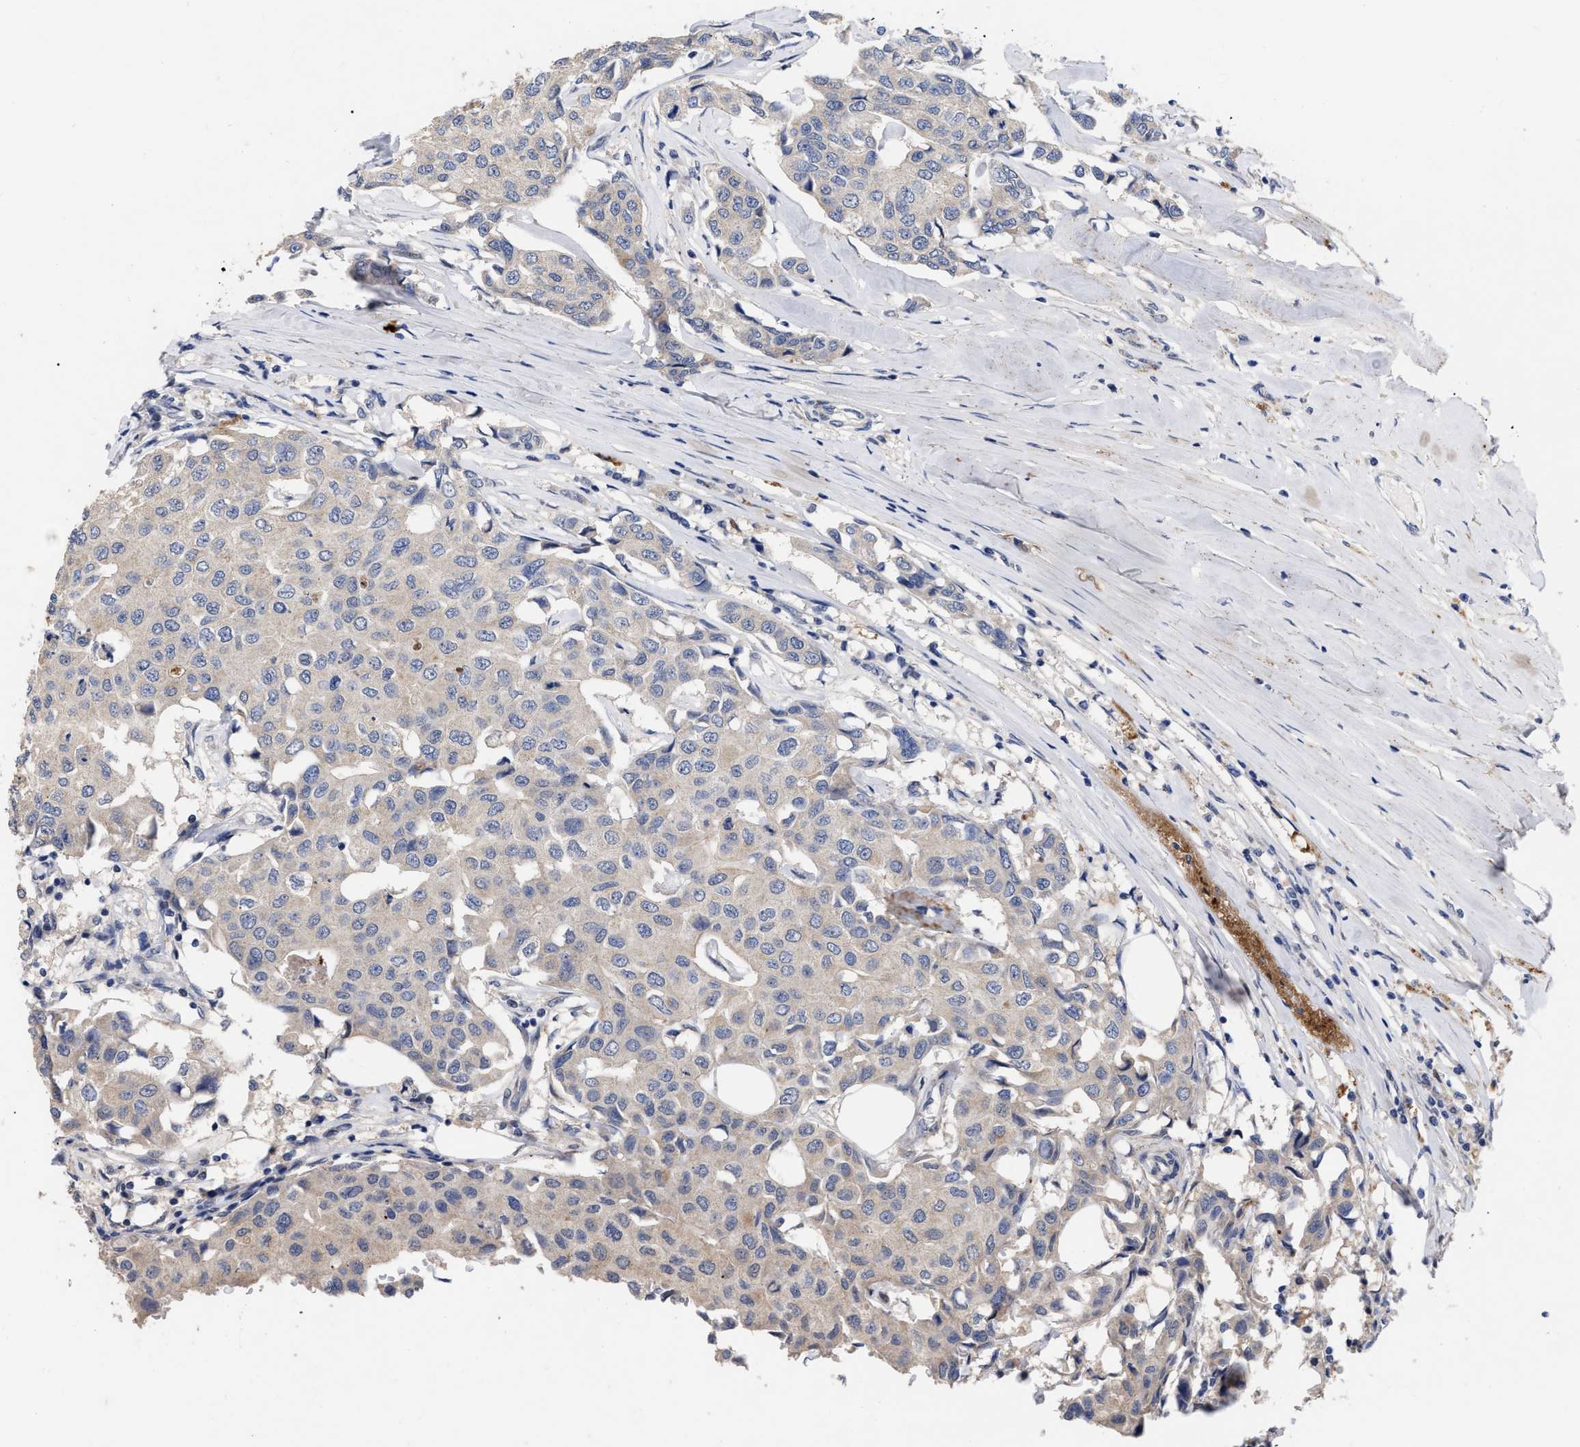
{"staining": {"intensity": "weak", "quantity": "<25%", "location": "cytoplasmic/membranous"}, "tissue": "breast cancer", "cell_type": "Tumor cells", "image_type": "cancer", "snomed": [{"axis": "morphology", "description": "Duct carcinoma"}, {"axis": "topography", "description": "Breast"}], "caption": "Immunohistochemistry (IHC) of breast infiltrating ductal carcinoma reveals no staining in tumor cells.", "gene": "CCN5", "patient": {"sex": "female", "age": 80}}